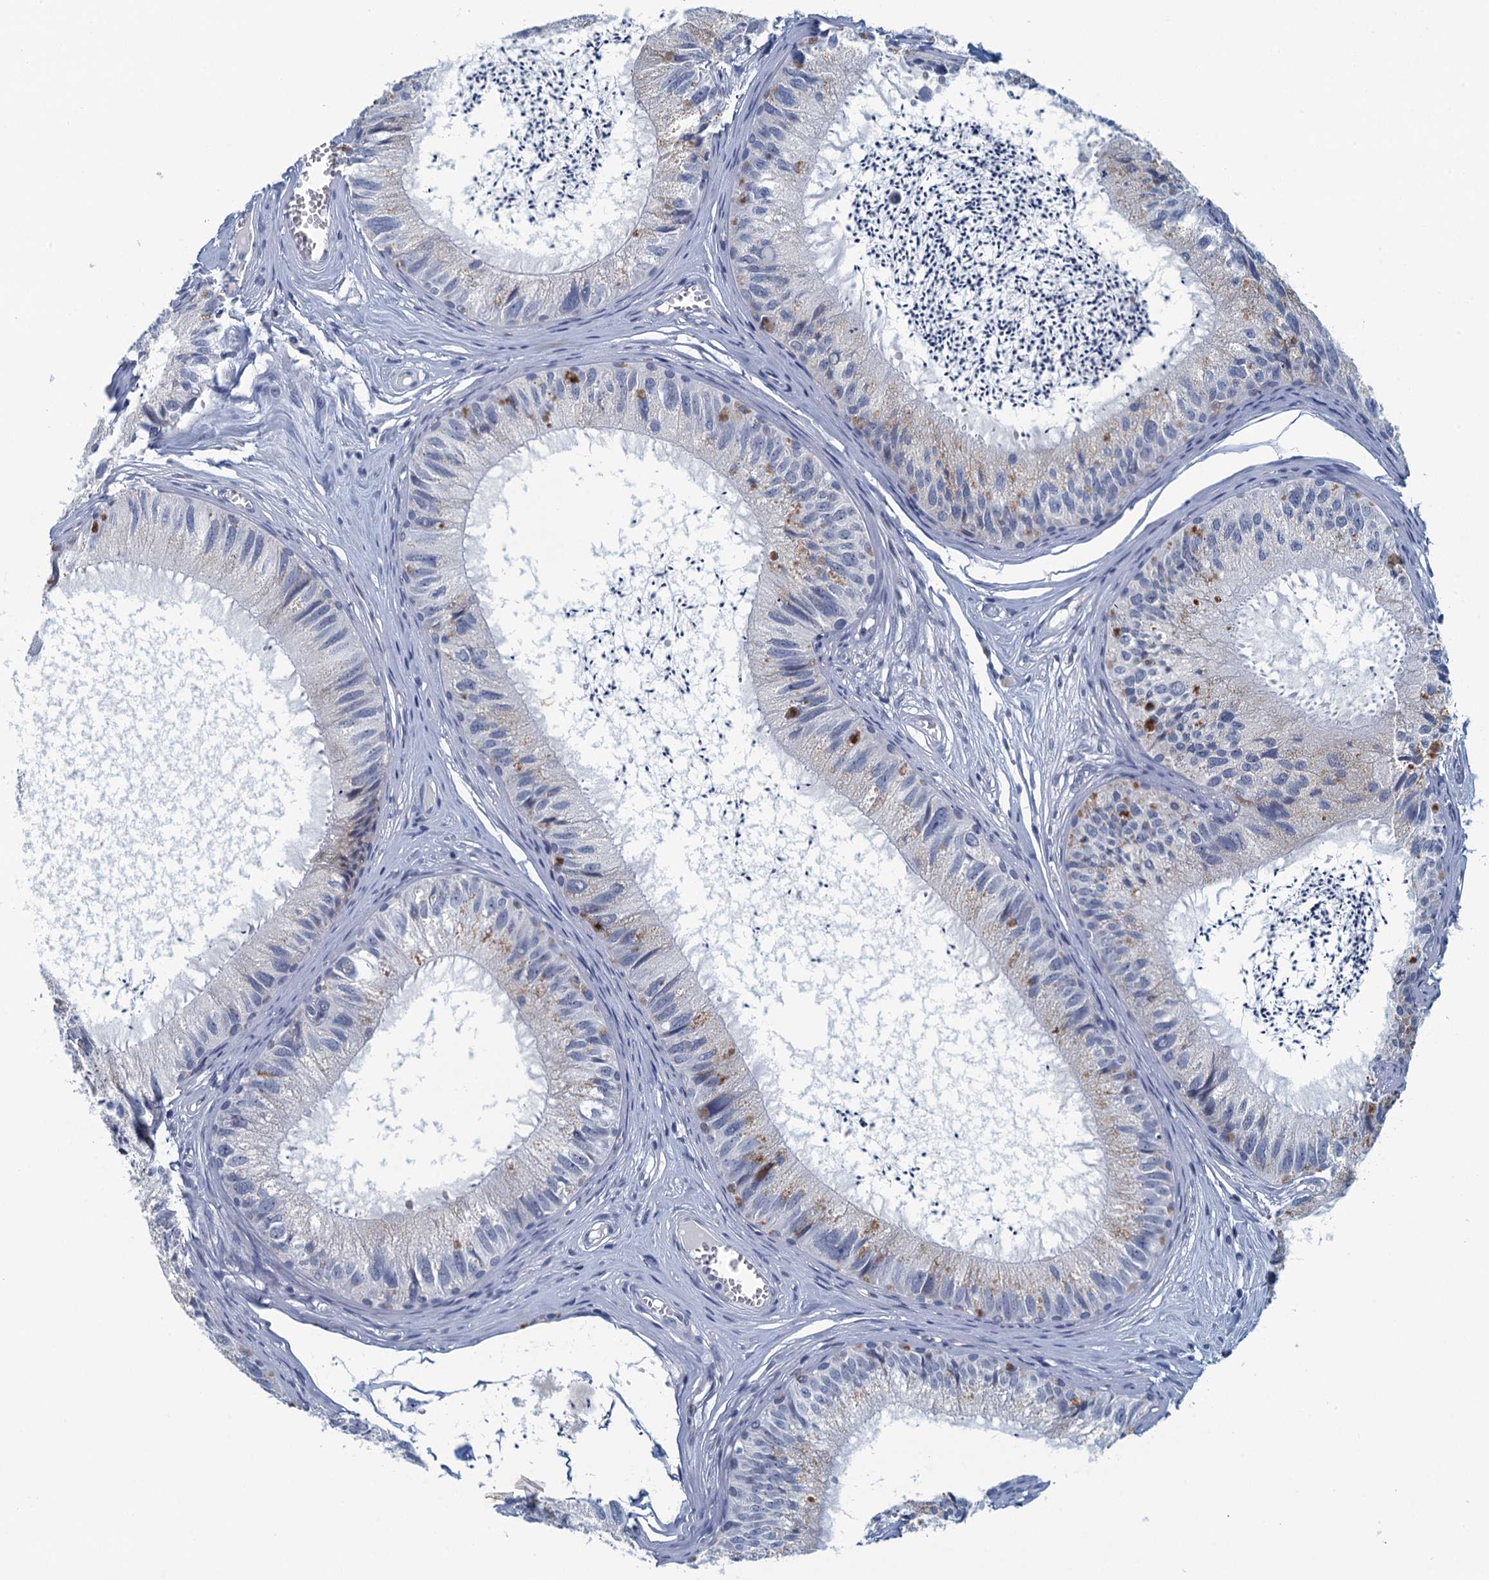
{"staining": {"intensity": "weak", "quantity": "<25%", "location": "cytoplasmic/membranous"}, "tissue": "epididymis", "cell_type": "Glandular cells", "image_type": "normal", "snomed": [{"axis": "morphology", "description": "Normal tissue, NOS"}, {"axis": "topography", "description": "Epididymis"}], "caption": "High power microscopy image of an IHC histopathology image of normal epididymis, revealing no significant positivity in glandular cells. (DAB immunohistochemistry with hematoxylin counter stain).", "gene": "C16orf95", "patient": {"sex": "male", "age": 79}}